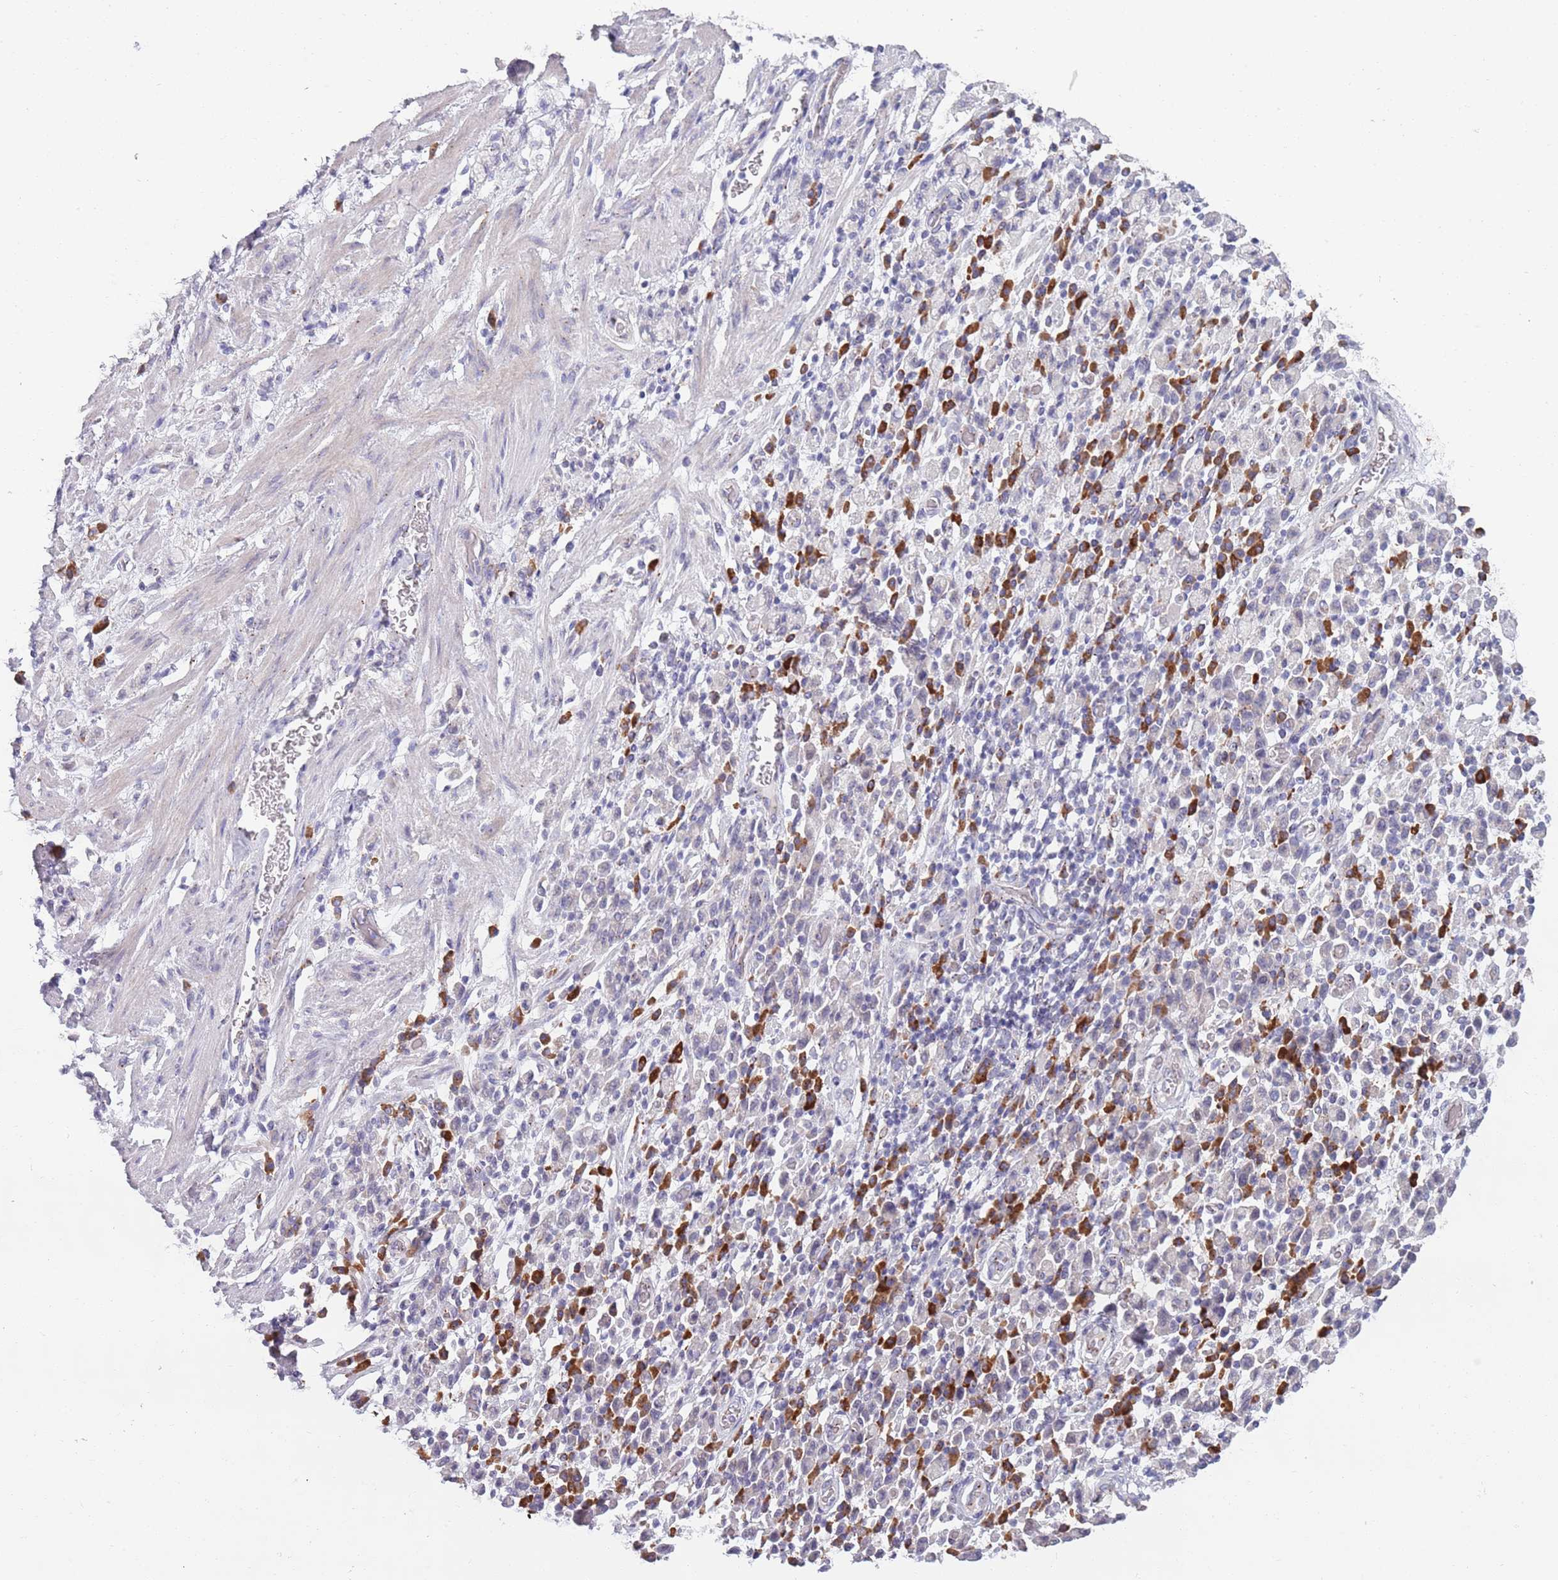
{"staining": {"intensity": "negative", "quantity": "none", "location": "none"}, "tissue": "stomach cancer", "cell_type": "Tumor cells", "image_type": "cancer", "snomed": [{"axis": "morphology", "description": "Adenocarcinoma, NOS"}, {"axis": "topography", "description": "Stomach"}], "caption": "Tumor cells show no significant positivity in stomach cancer. The staining was performed using DAB to visualize the protein expression in brown, while the nuclei were stained in blue with hematoxylin (Magnification: 20x).", "gene": "LTB", "patient": {"sex": "male", "age": 77}}